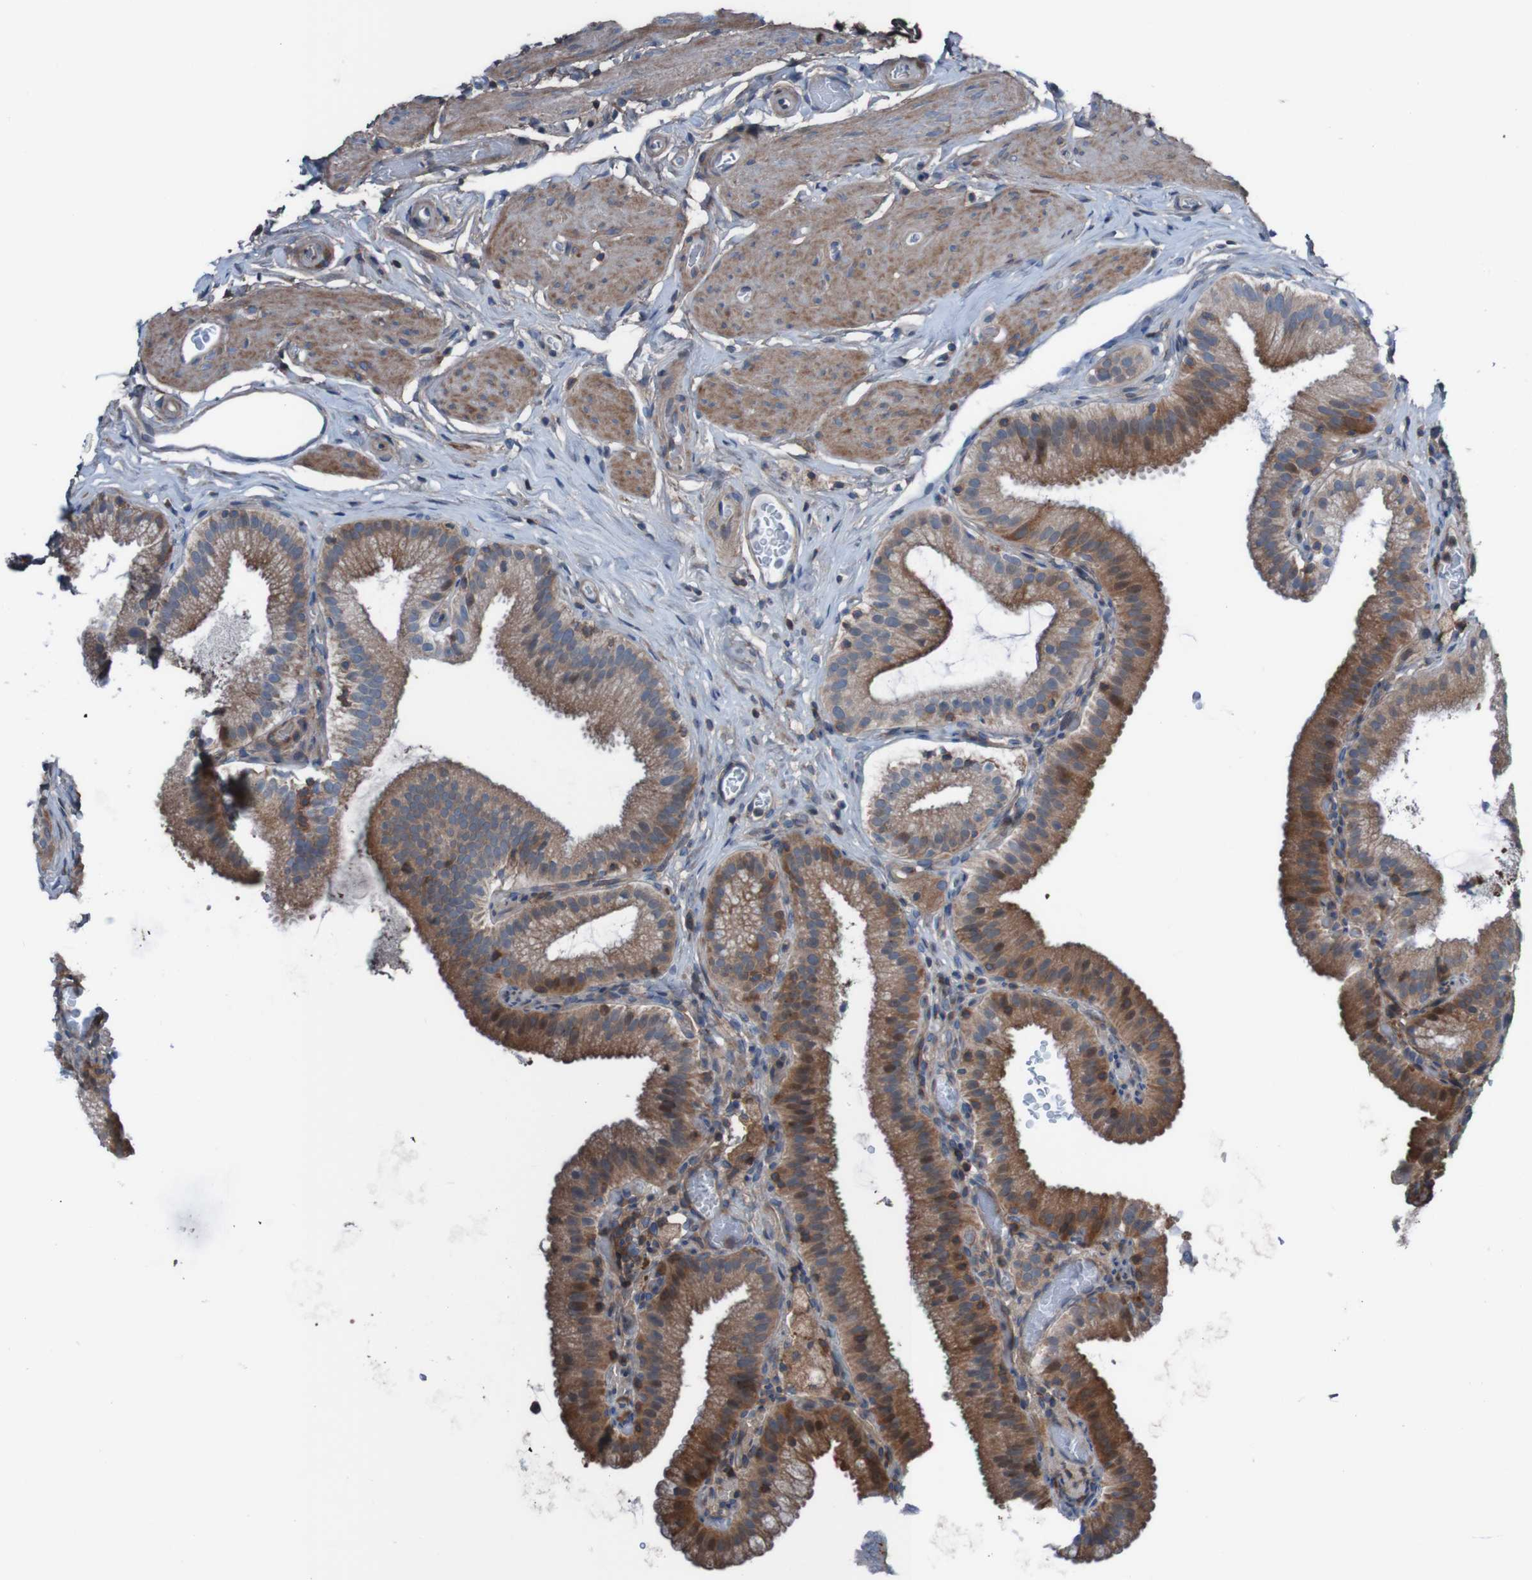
{"staining": {"intensity": "moderate", "quantity": ">75%", "location": "cytoplasmic/membranous,nuclear"}, "tissue": "gallbladder", "cell_type": "Glandular cells", "image_type": "normal", "snomed": [{"axis": "morphology", "description": "Normal tissue, NOS"}, {"axis": "topography", "description": "Gallbladder"}], "caption": "Immunohistochemical staining of normal human gallbladder reveals medium levels of moderate cytoplasmic/membranous,nuclear positivity in approximately >75% of glandular cells.", "gene": "PDGFB", "patient": {"sex": "male", "age": 54}}